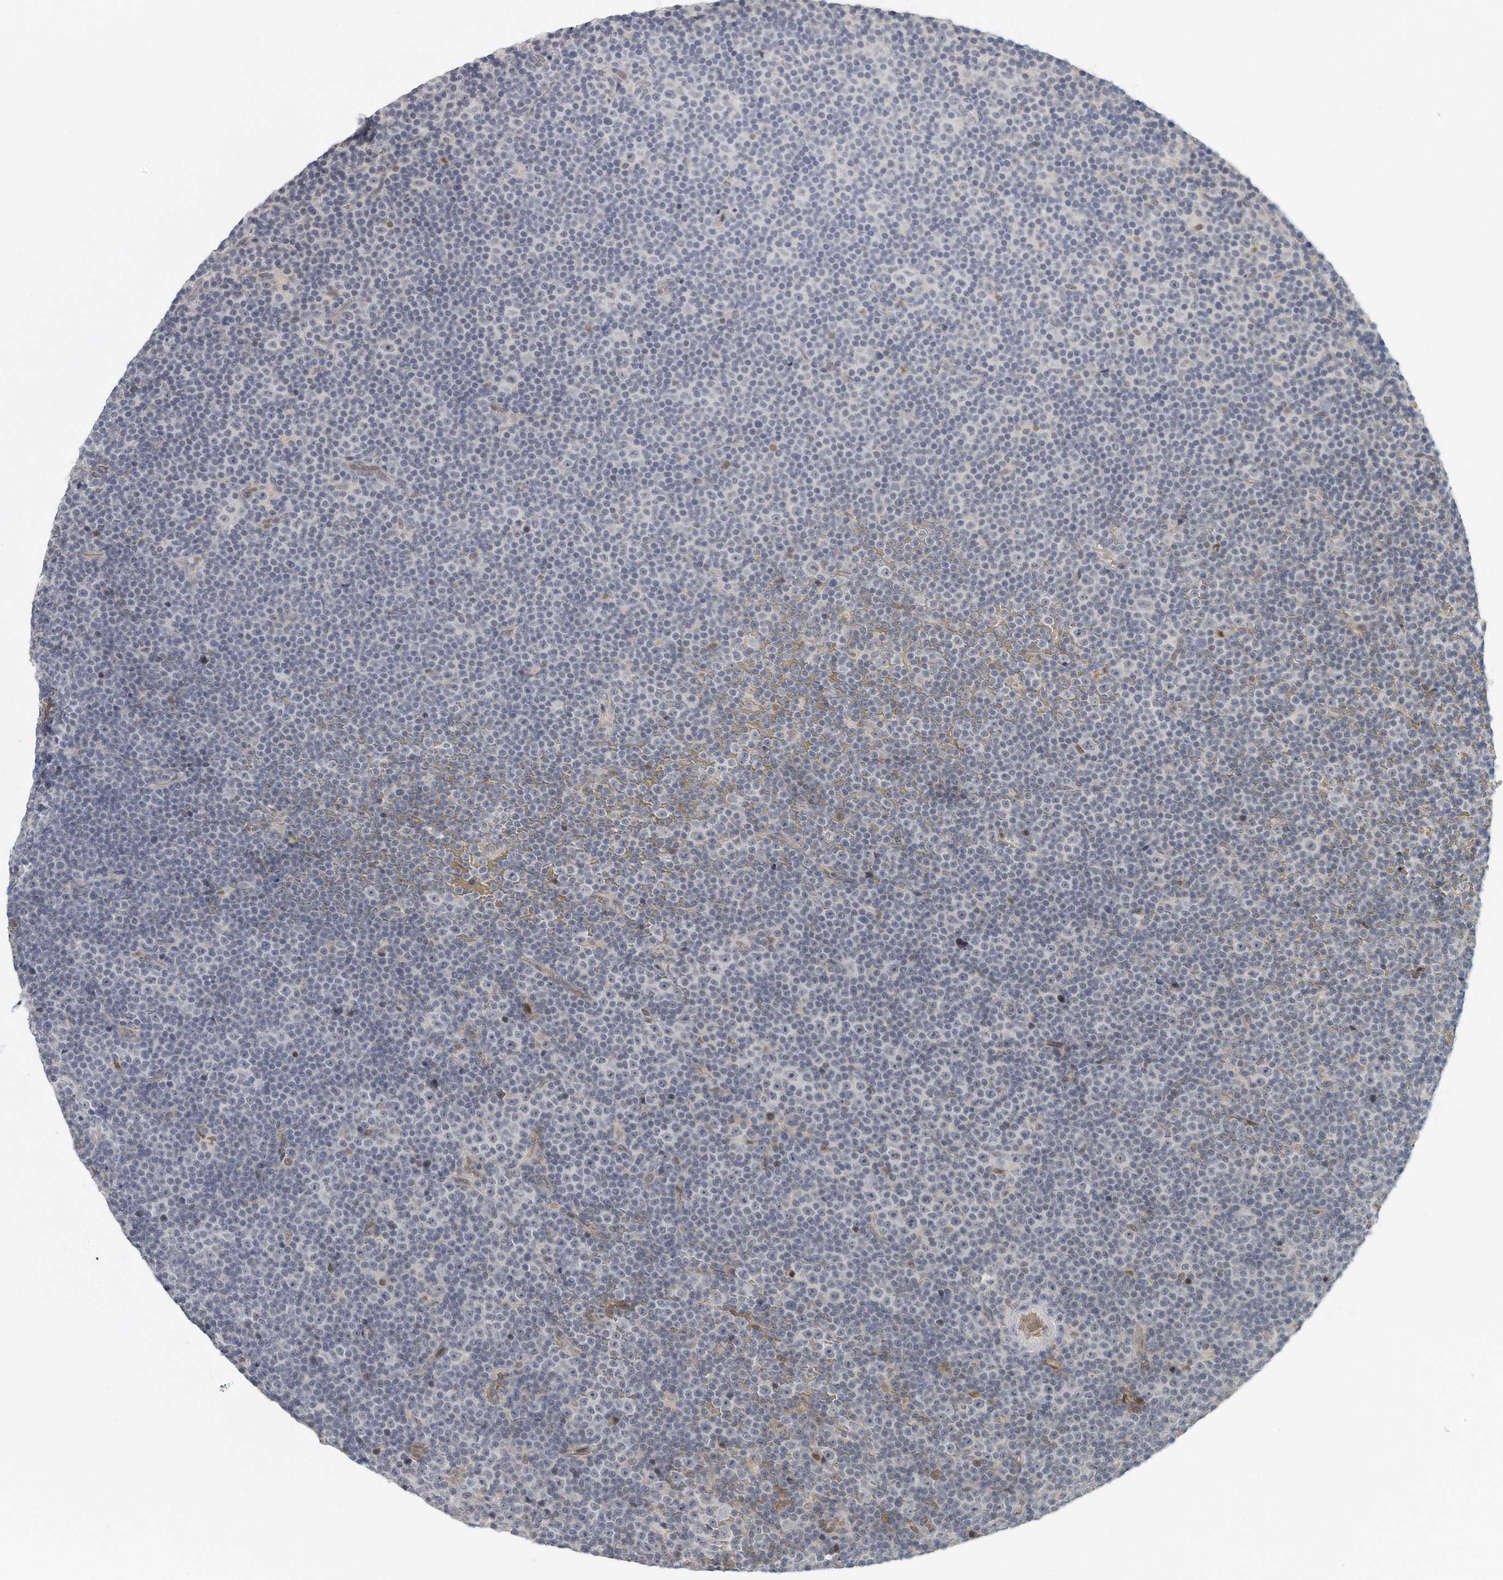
{"staining": {"intensity": "negative", "quantity": "none", "location": "none"}, "tissue": "lymphoma", "cell_type": "Tumor cells", "image_type": "cancer", "snomed": [{"axis": "morphology", "description": "Malignant lymphoma, non-Hodgkin's type, Low grade"}, {"axis": "topography", "description": "Lymph node"}], "caption": "Tumor cells are negative for protein expression in human malignant lymphoma, non-Hodgkin's type (low-grade).", "gene": "DDX43", "patient": {"sex": "female", "age": 67}}